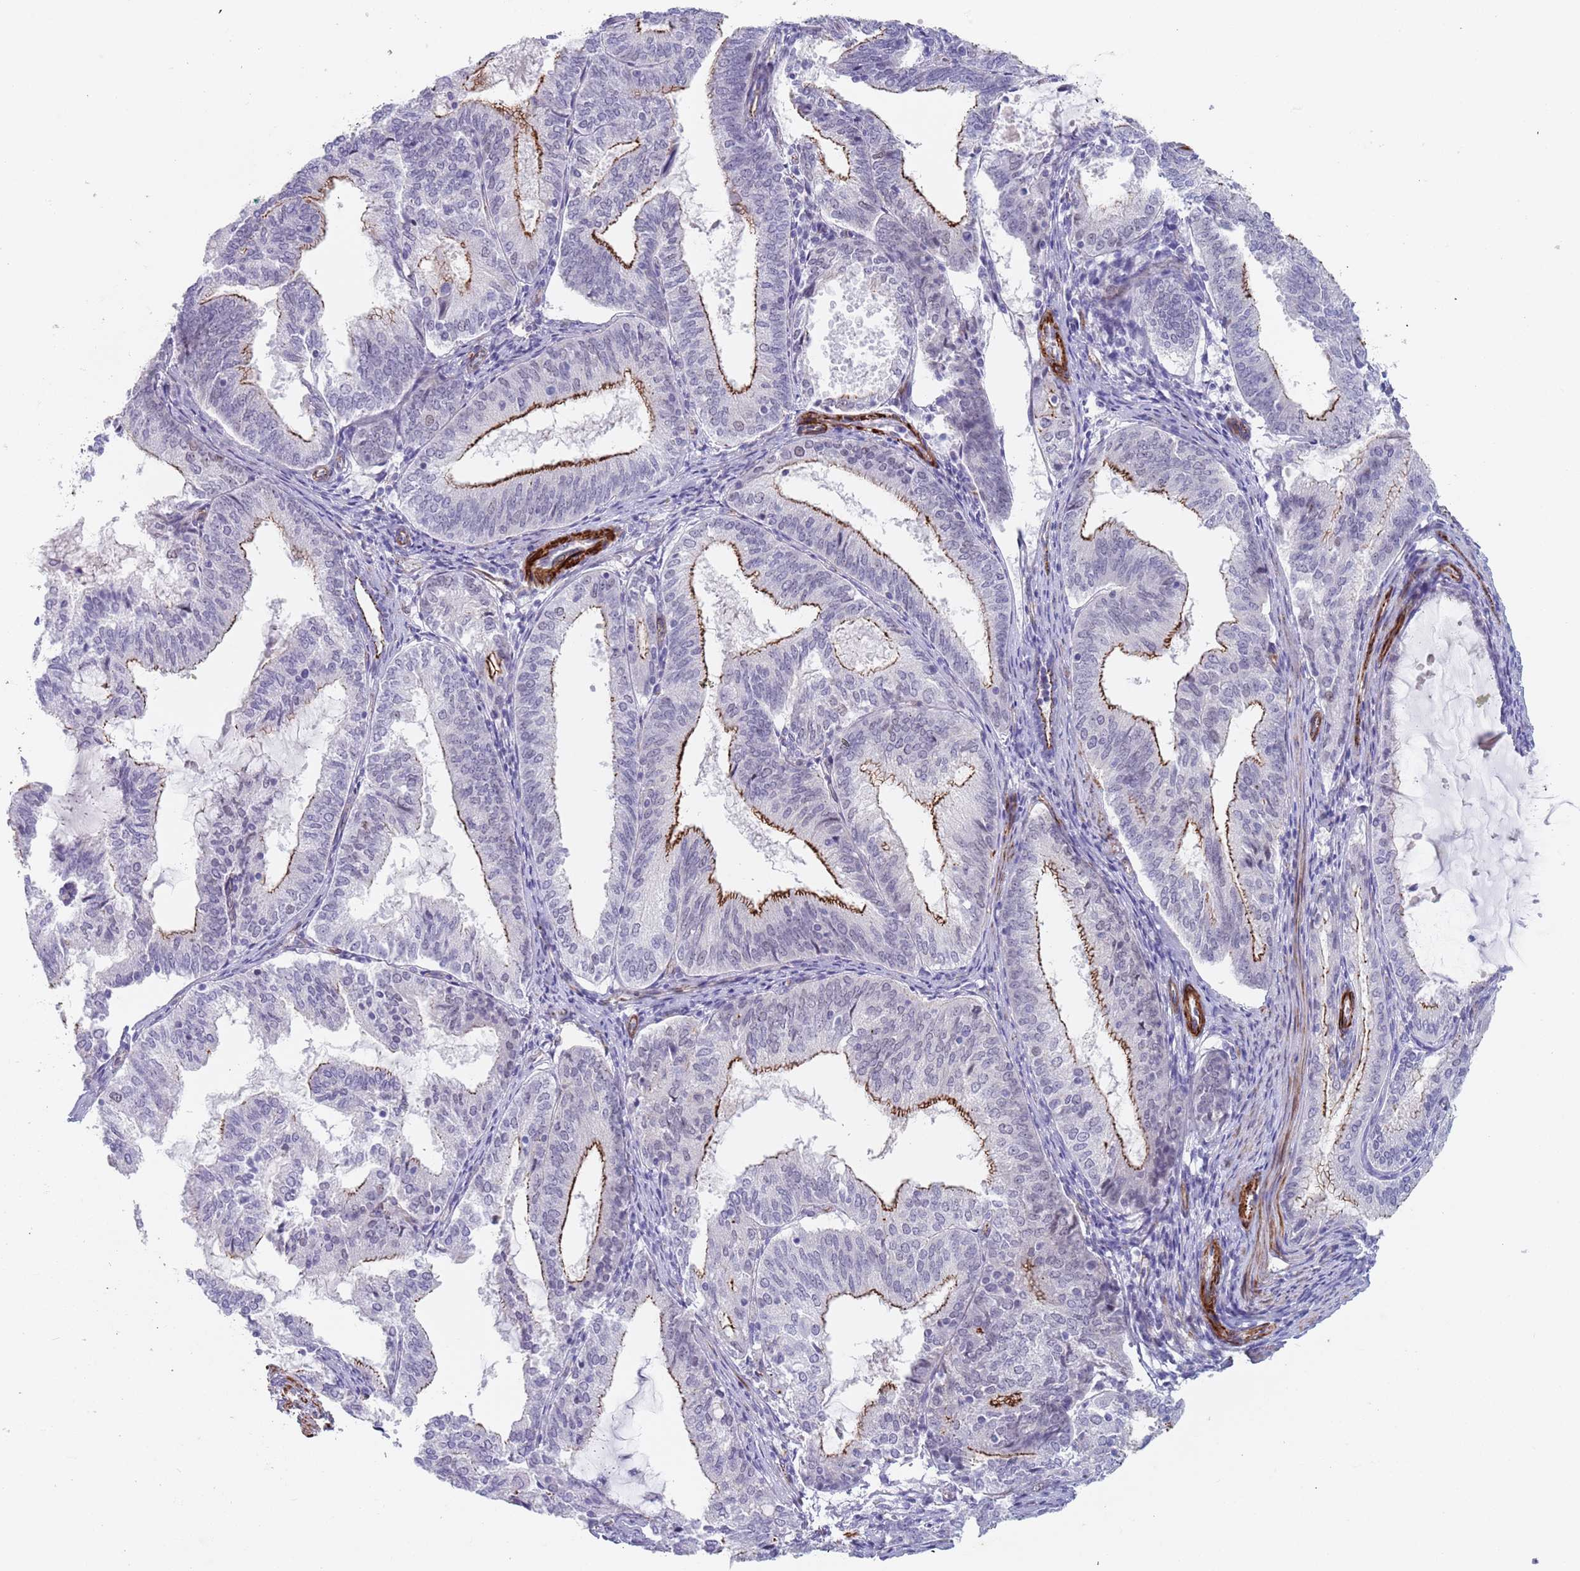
{"staining": {"intensity": "strong", "quantity": "25%-75%", "location": "cytoplasmic/membranous"}, "tissue": "endometrial cancer", "cell_type": "Tumor cells", "image_type": "cancer", "snomed": [{"axis": "morphology", "description": "Adenocarcinoma, NOS"}, {"axis": "topography", "description": "Endometrium"}], "caption": "About 25%-75% of tumor cells in endometrial adenocarcinoma display strong cytoplasmic/membranous protein expression as visualized by brown immunohistochemical staining.", "gene": "OR5A2", "patient": {"sex": "female", "age": 81}}